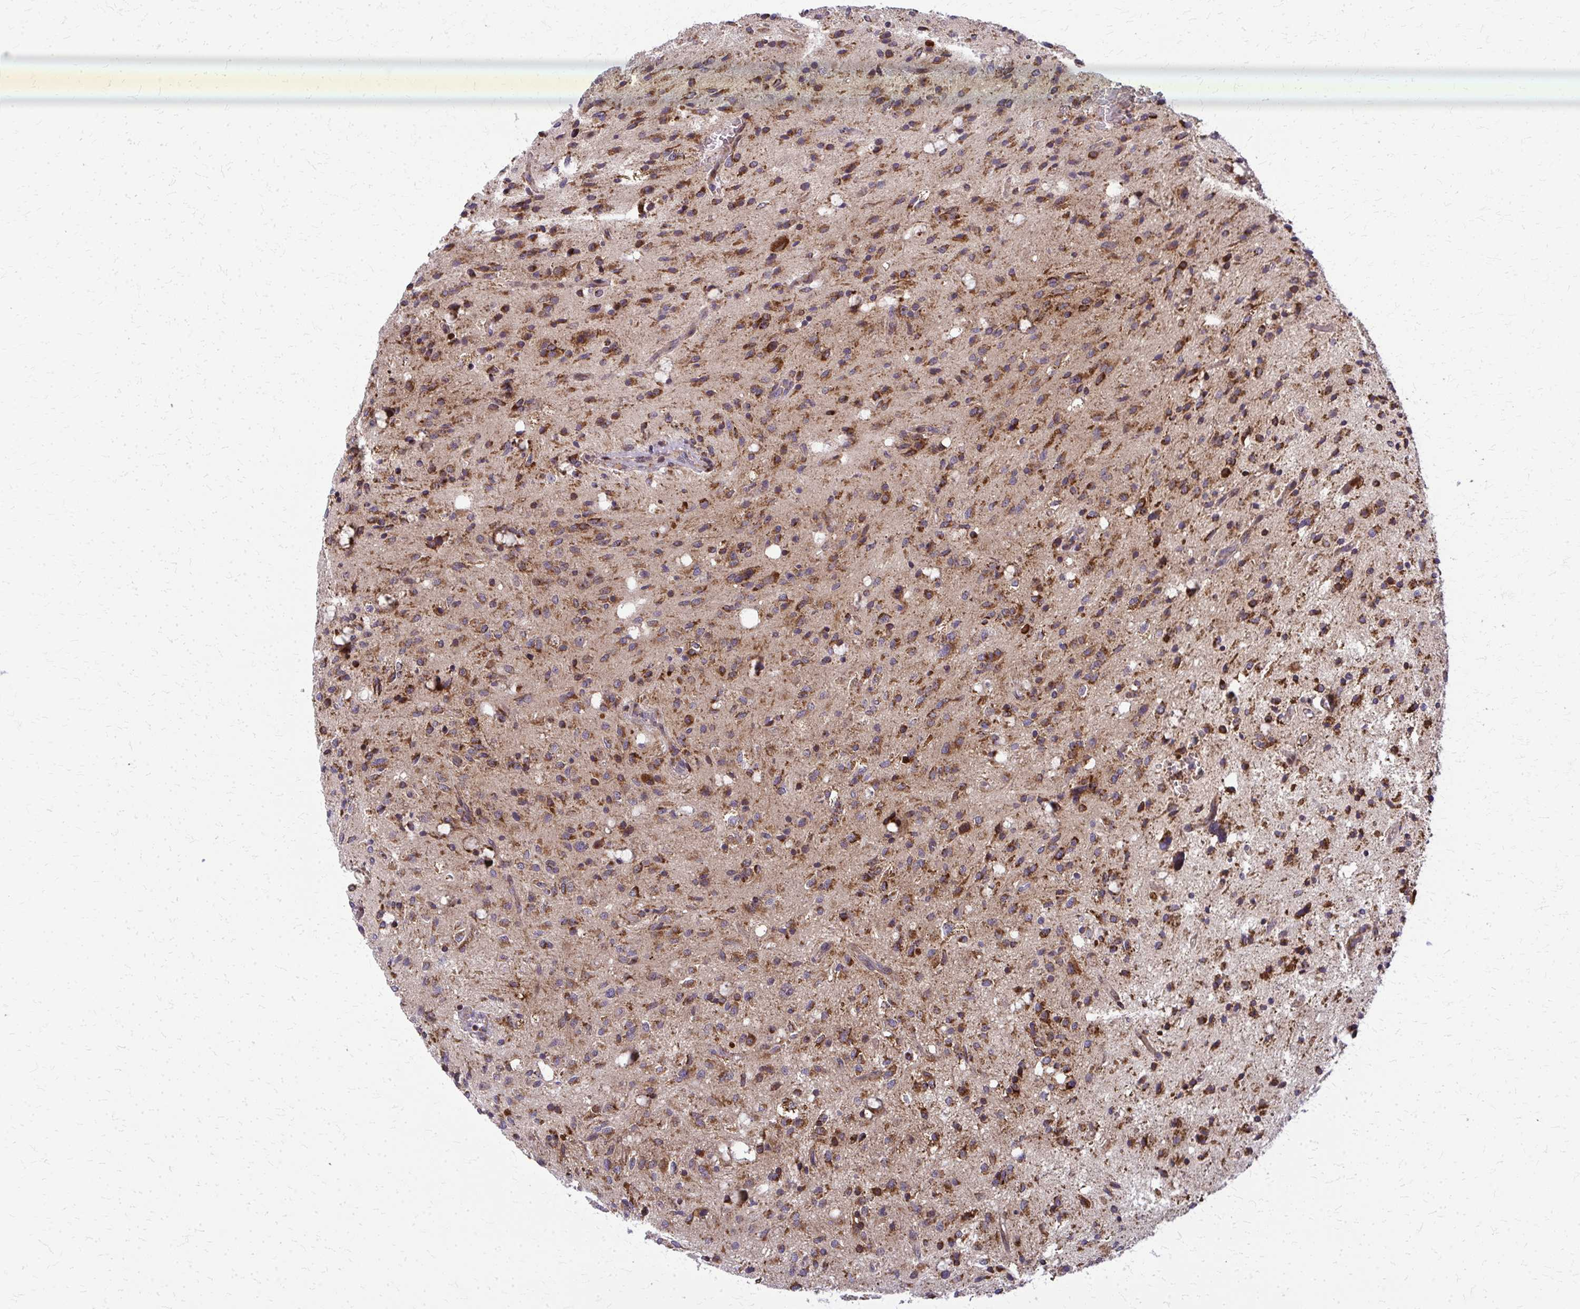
{"staining": {"intensity": "moderate", "quantity": ">75%", "location": "cytoplasmic/membranous"}, "tissue": "glioma", "cell_type": "Tumor cells", "image_type": "cancer", "snomed": [{"axis": "morphology", "description": "Glioma, malignant, Low grade"}, {"axis": "topography", "description": "Brain"}], "caption": "The immunohistochemical stain highlights moderate cytoplasmic/membranous positivity in tumor cells of malignant glioma (low-grade) tissue. The staining is performed using DAB brown chromogen to label protein expression. The nuclei are counter-stained blue using hematoxylin.", "gene": "MCCC1", "patient": {"sex": "female", "age": 58}}